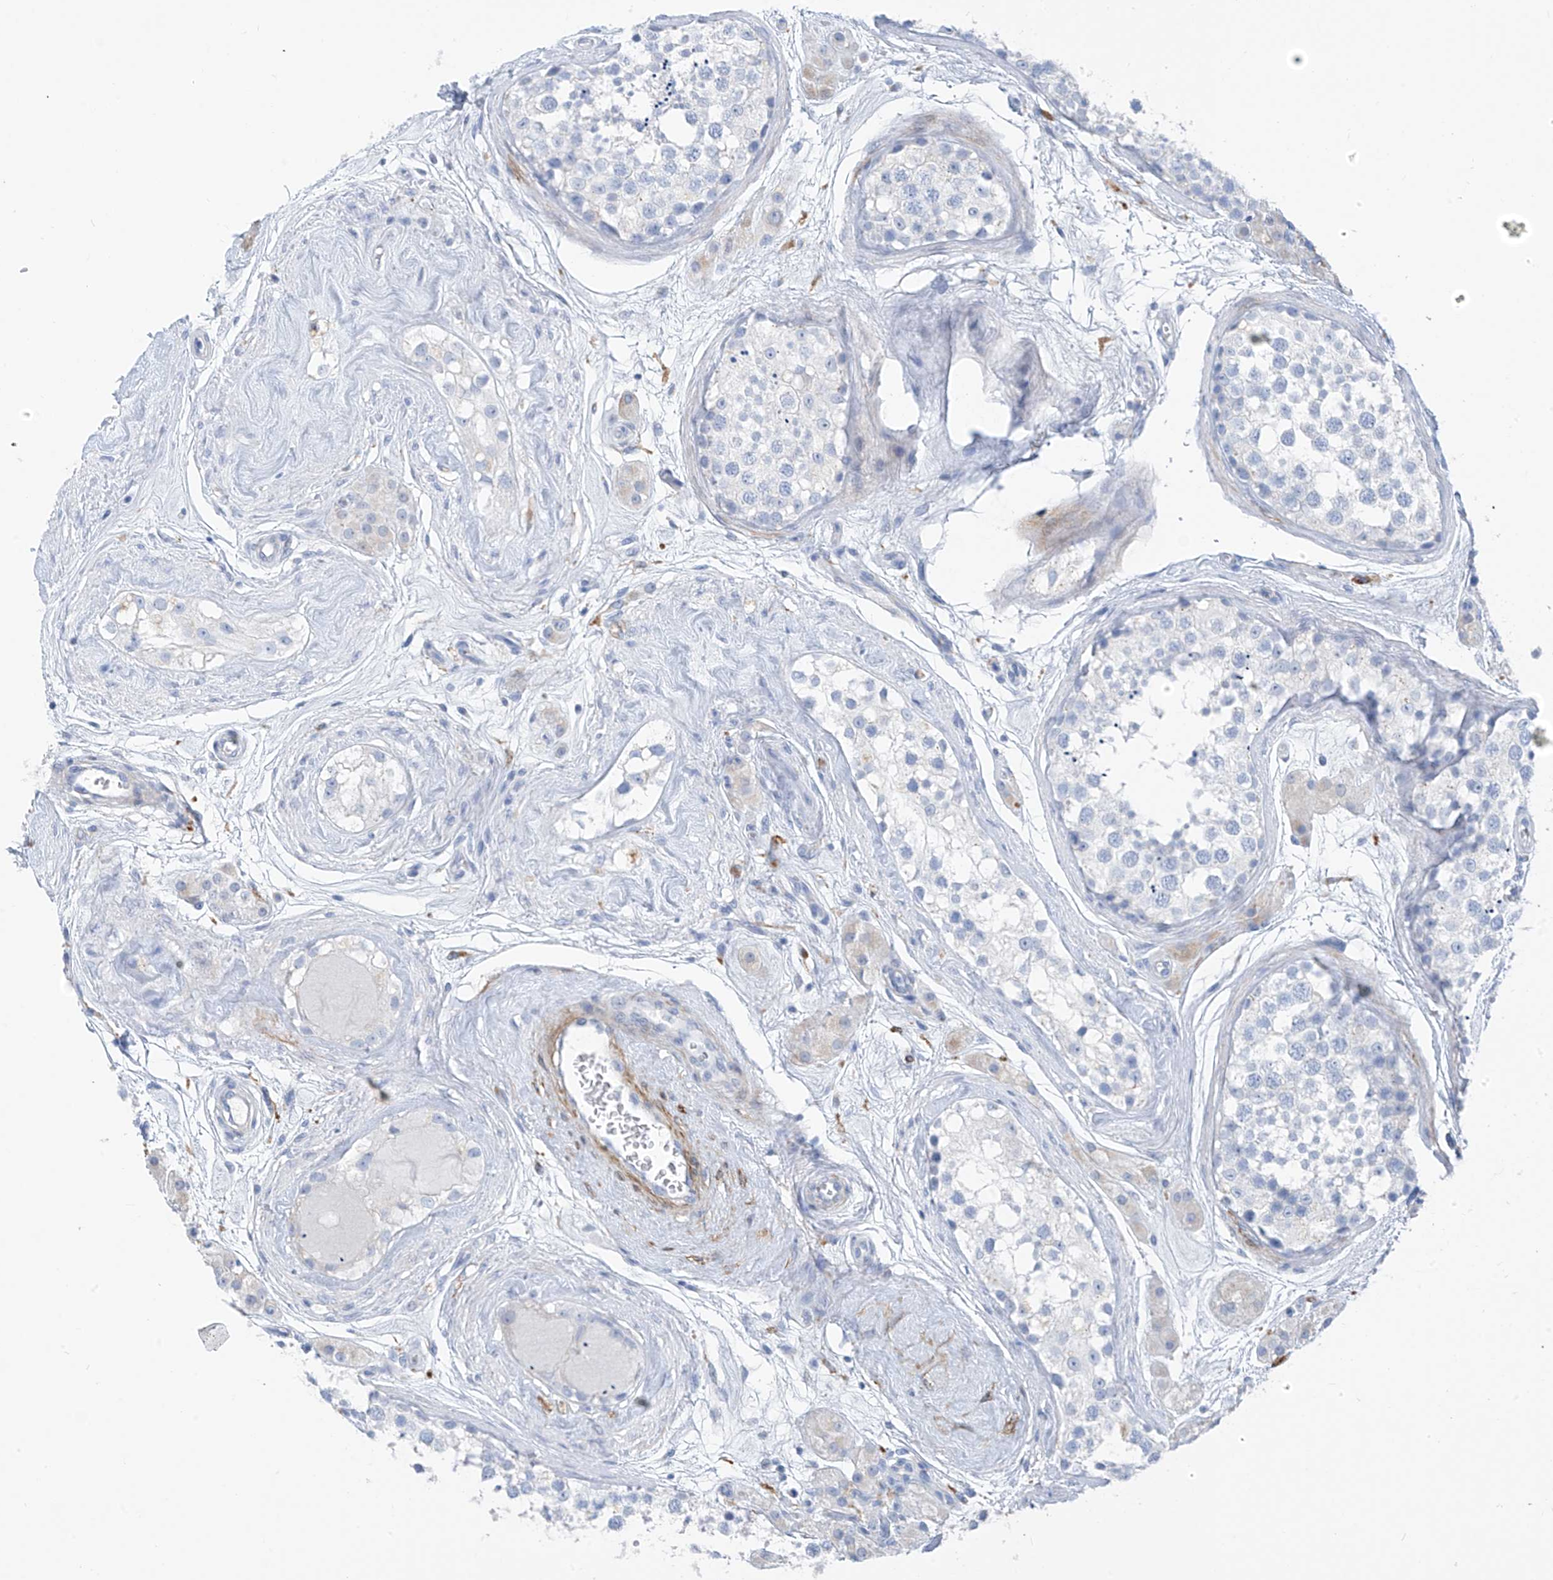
{"staining": {"intensity": "negative", "quantity": "none", "location": "none"}, "tissue": "testis", "cell_type": "Cells in seminiferous ducts", "image_type": "normal", "snomed": [{"axis": "morphology", "description": "Normal tissue, NOS"}, {"axis": "topography", "description": "Testis"}], "caption": "A high-resolution histopathology image shows IHC staining of unremarkable testis, which exhibits no significant expression in cells in seminiferous ducts.", "gene": "GLMP", "patient": {"sex": "male", "age": 56}}